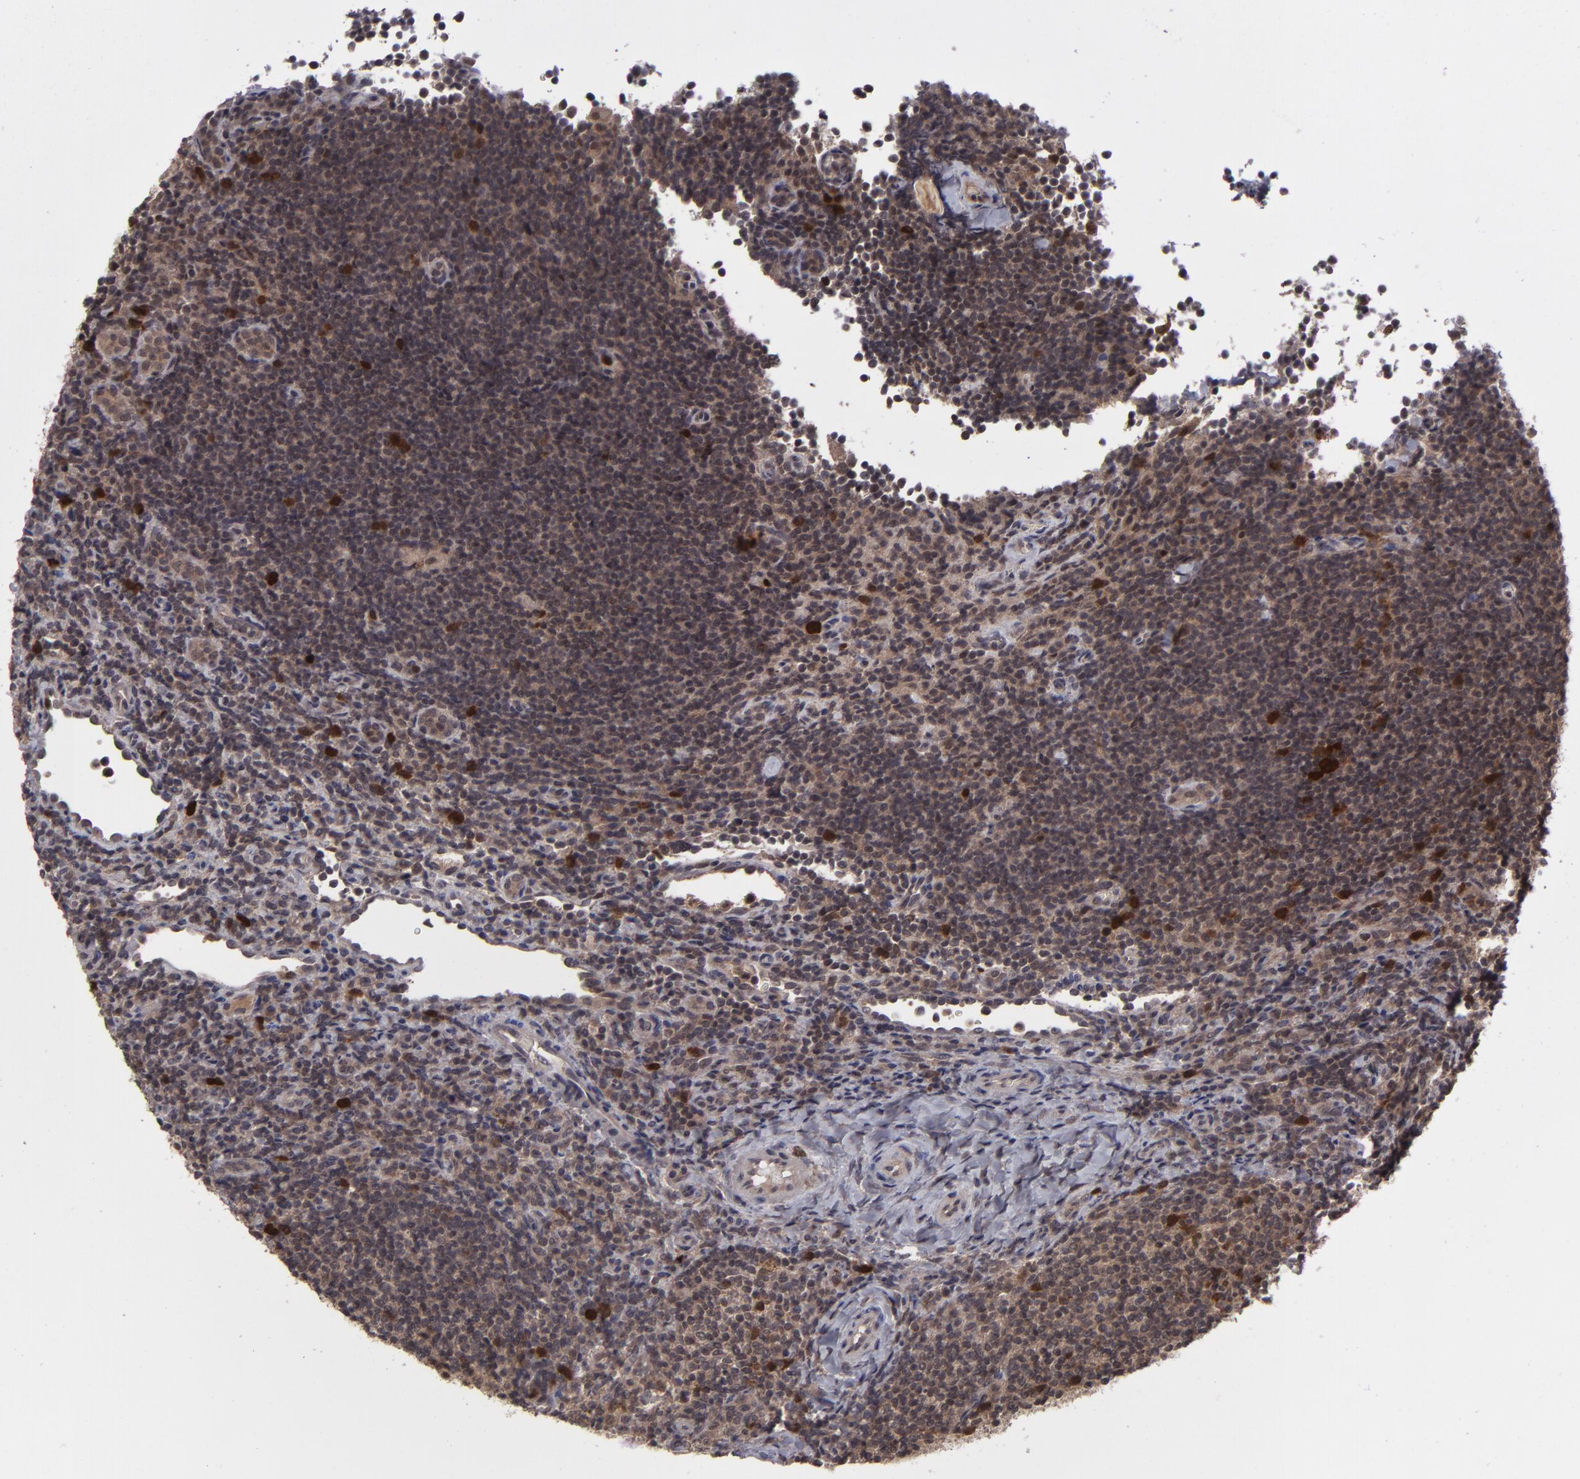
{"staining": {"intensity": "moderate", "quantity": ">75%", "location": "cytoplasmic/membranous,nuclear"}, "tissue": "lymphoma", "cell_type": "Tumor cells", "image_type": "cancer", "snomed": [{"axis": "morphology", "description": "Malignant lymphoma, non-Hodgkin's type, Low grade"}, {"axis": "topography", "description": "Lymph node"}], "caption": "Lymphoma stained with DAB (3,3'-diaminobenzidine) immunohistochemistry (IHC) exhibits medium levels of moderate cytoplasmic/membranous and nuclear staining in approximately >75% of tumor cells. The staining was performed using DAB, with brown indicating positive protein expression. Nuclei are stained blue with hematoxylin.", "gene": "TYMS", "patient": {"sex": "female", "age": 76}}